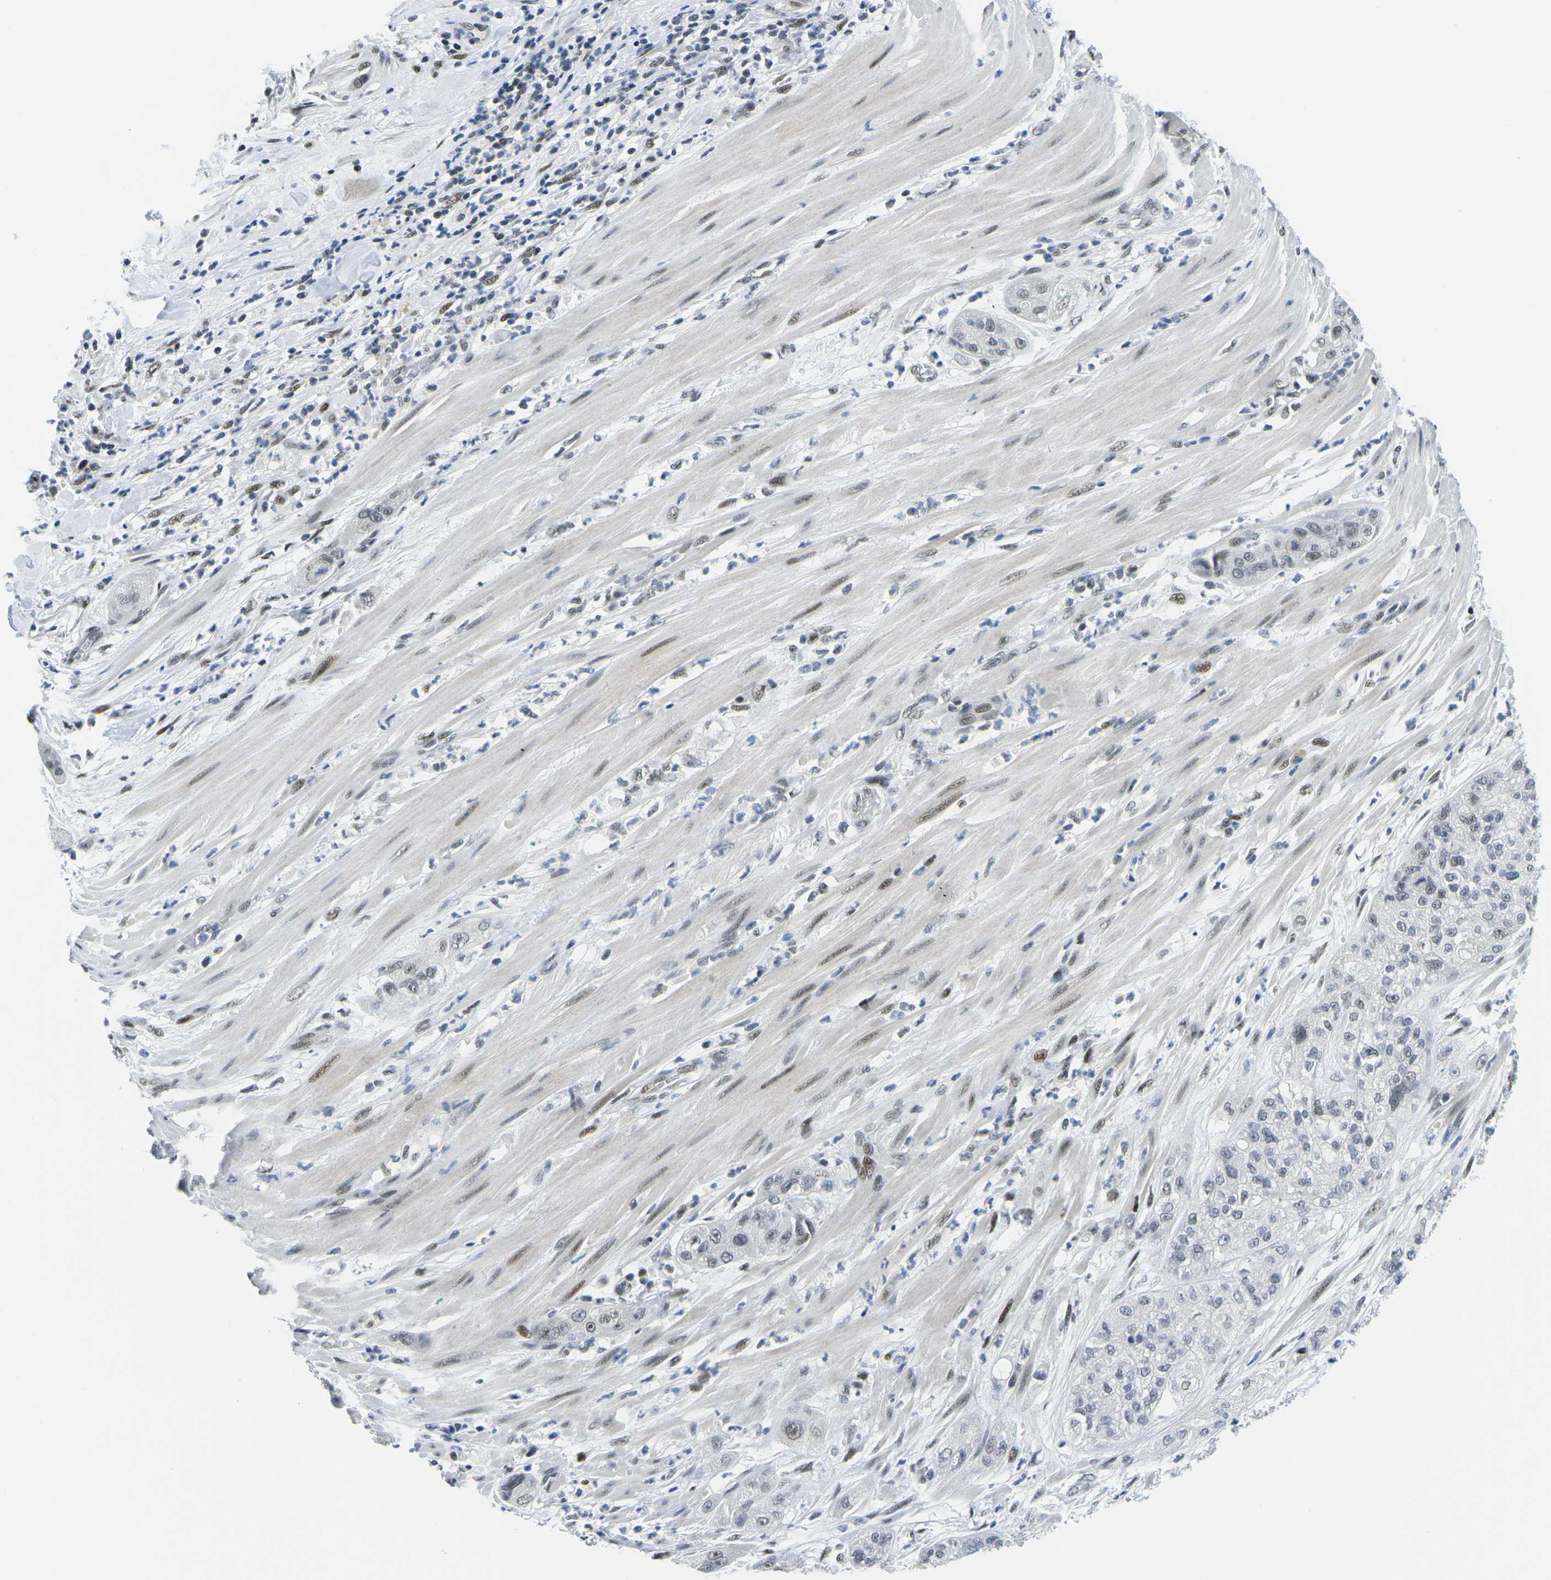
{"staining": {"intensity": "negative", "quantity": "none", "location": "none"}, "tissue": "pancreatic cancer", "cell_type": "Tumor cells", "image_type": "cancer", "snomed": [{"axis": "morphology", "description": "Adenocarcinoma, NOS"}, {"axis": "topography", "description": "Pancreas"}], "caption": "Immunohistochemical staining of human pancreatic cancer (adenocarcinoma) exhibits no significant expression in tumor cells.", "gene": "PRPF8", "patient": {"sex": "female", "age": 78}}